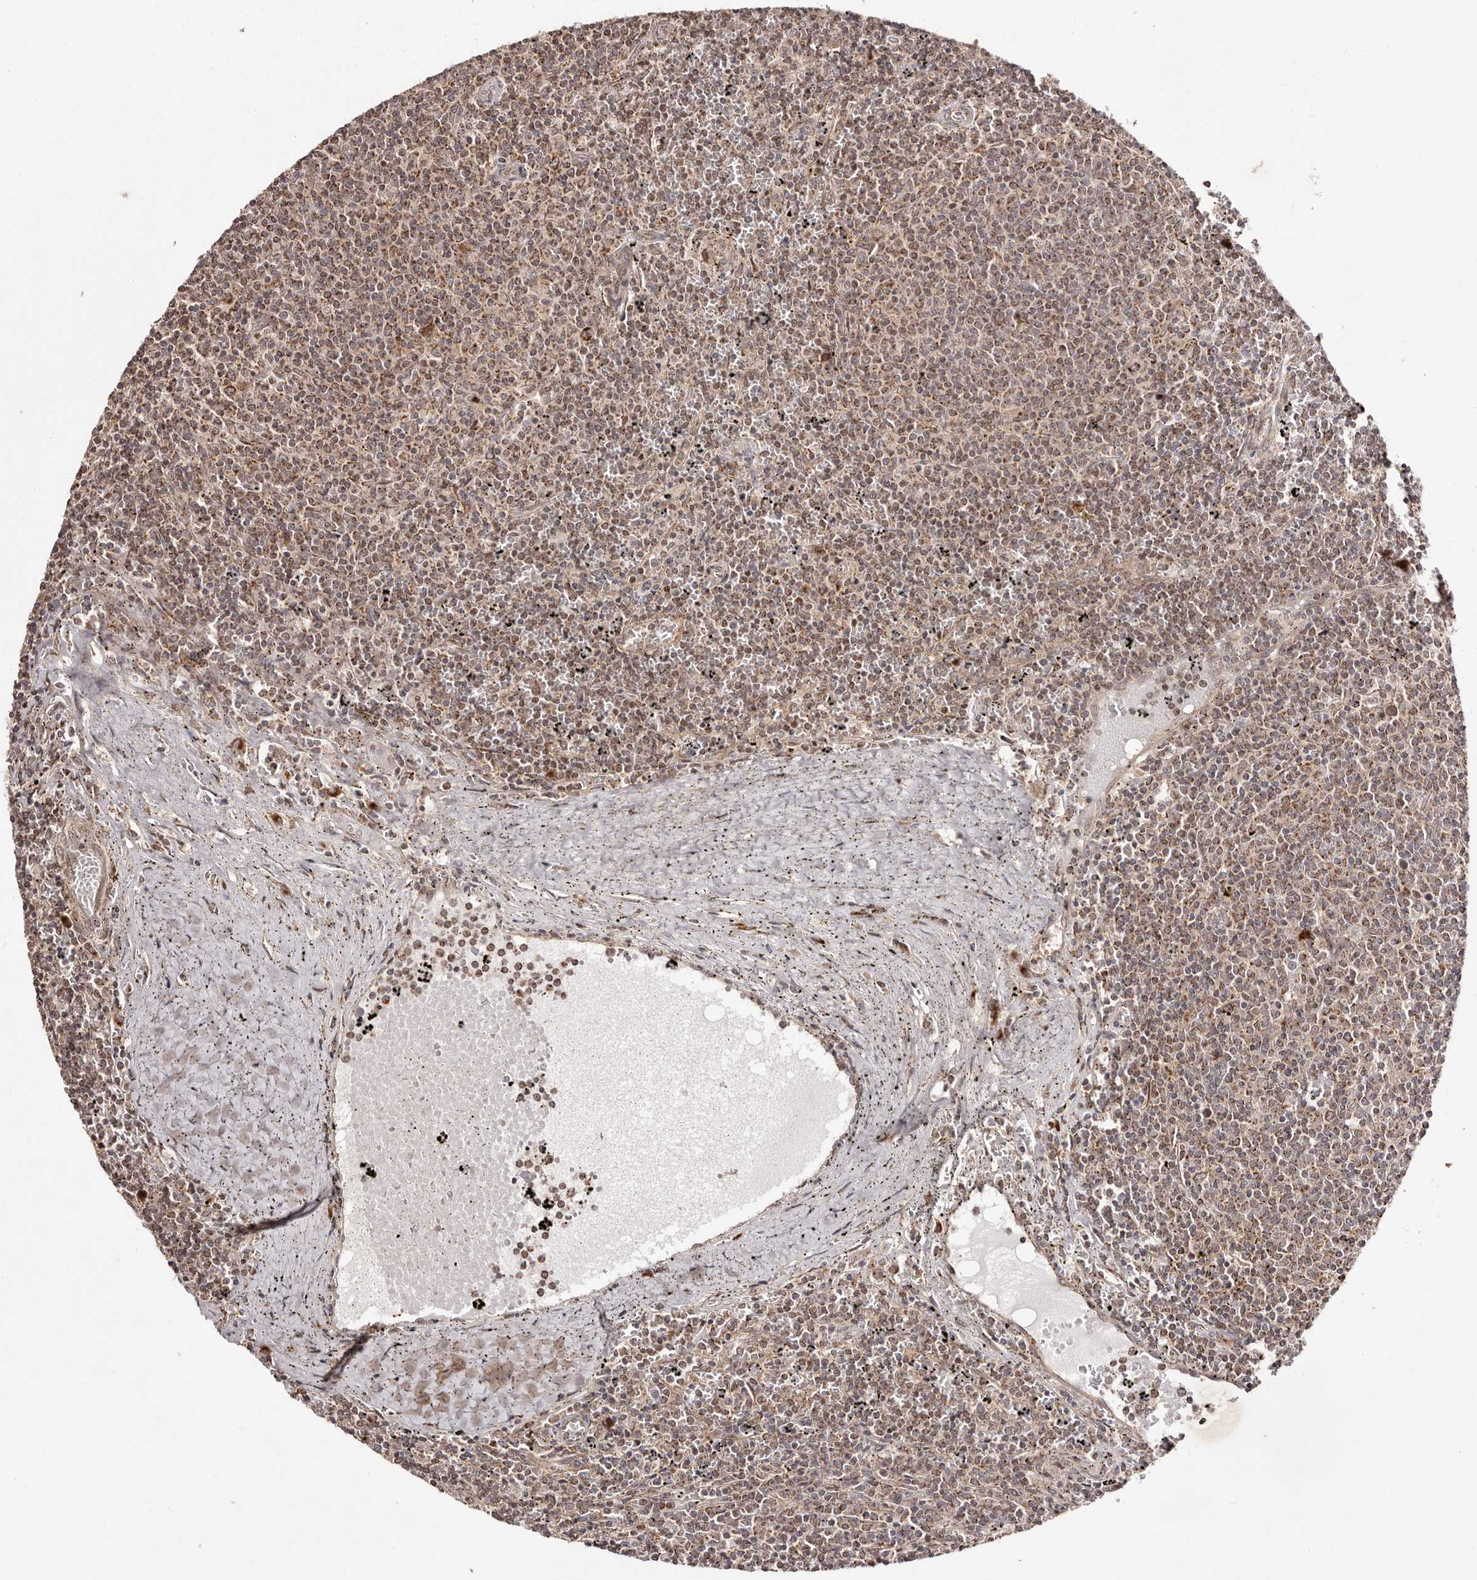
{"staining": {"intensity": "moderate", "quantity": ">75%", "location": "cytoplasmic/membranous"}, "tissue": "lymphoma", "cell_type": "Tumor cells", "image_type": "cancer", "snomed": [{"axis": "morphology", "description": "Malignant lymphoma, non-Hodgkin's type, Low grade"}, {"axis": "topography", "description": "Spleen"}], "caption": "IHC image of neoplastic tissue: human lymphoma stained using immunohistochemistry (IHC) displays medium levels of moderate protein expression localized specifically in the cytoplasmic/membranous of tumor cells, appearing as a cytoplasmic/membranous brown color.", "gene": "EGR3", "patient": {"sex": "female", "age": 50}}